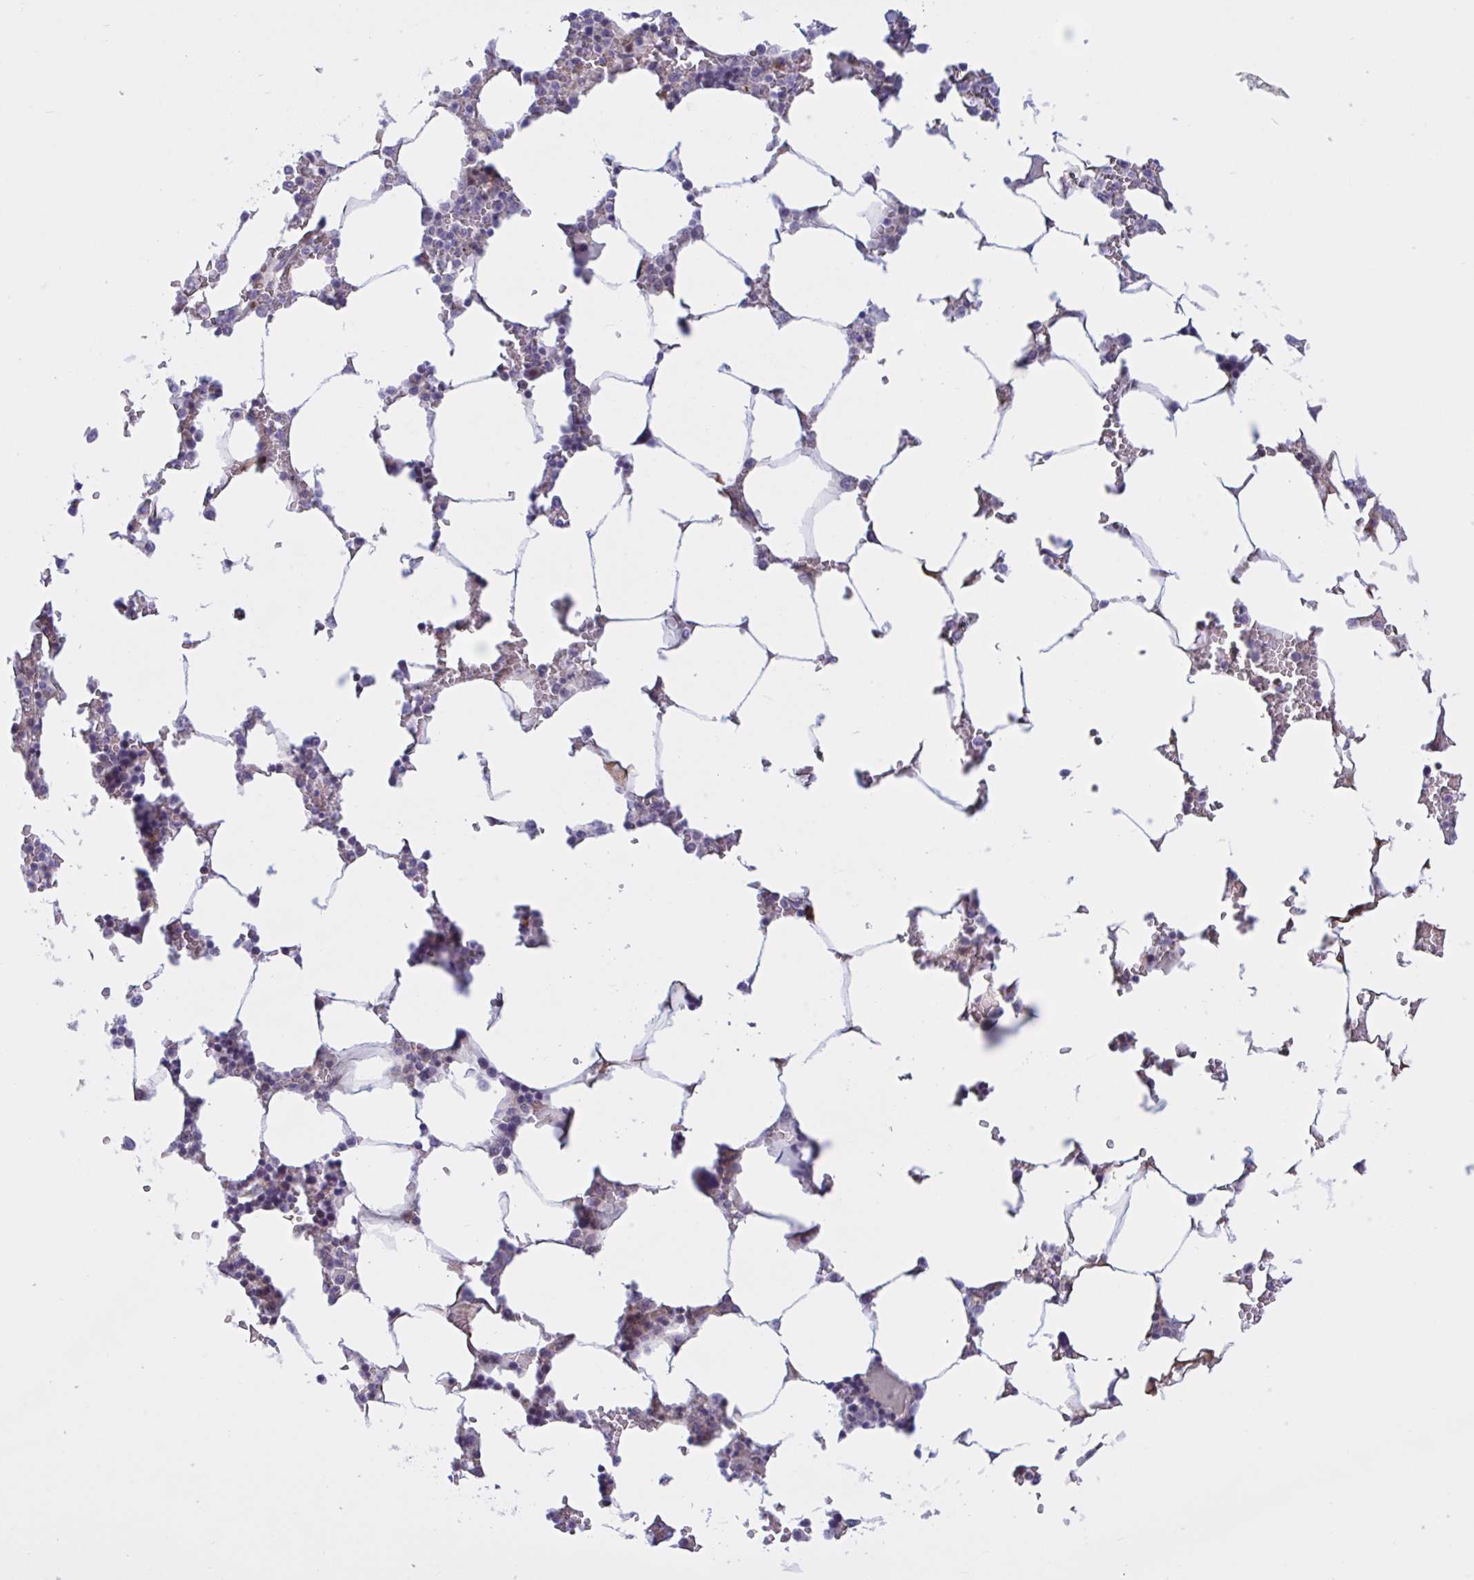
{"staining": {"intensity": "strong", "quantity": "<25%", "location": "cytoplasmic/membranous"}, "tissue": "bone marrow", "cell_type": "Hematopoietic cells", "image_type": "normal", "snomed": [{"axis": "morphology", "description": "Normal tissue, NOS"}, {"axis": "topography", "description": "Bone marrow"}], "caption": "Strong cytoplasmic/membranous protein positivity is identified in about <25% of hematopoietic cells in bone marrow. The protein is shown in brown color, while the nuclei are stained blue.", "gene": "VWC2", "patient": {"sex": "male", "age": 64}}